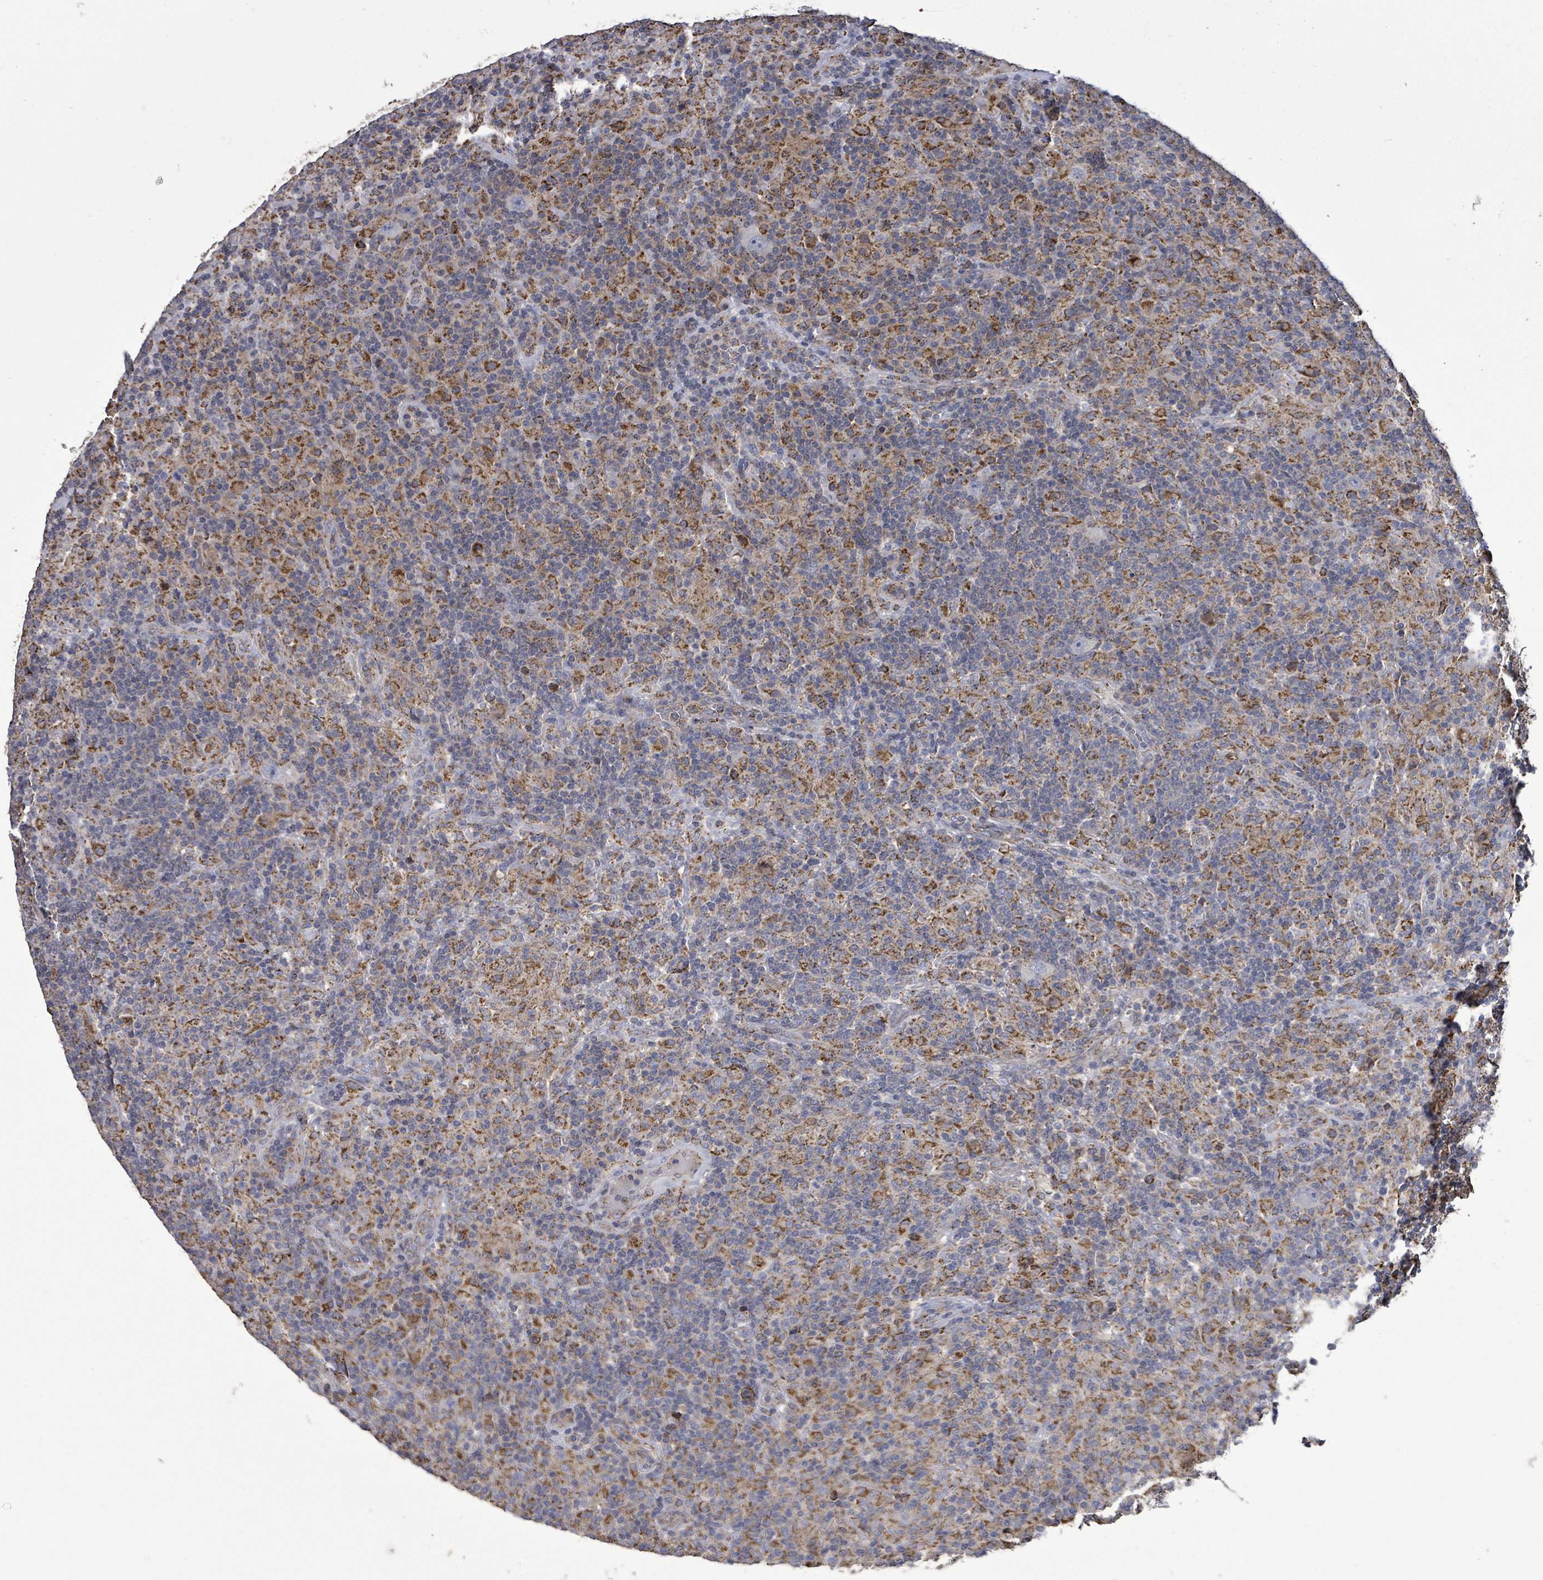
{"staining": {"intensity": "strong", "quantity": "25%-75%", "location": "cytoplasmic/membranous"}, "tissue": "lymphoma", "cell_type": "Tumor cells", "image_type": "cancer", "snomed": [{"axis": "morphology", "description": "Hodgkin's disease, NOS"}, {"axis": "topography", "description": "Lymph node"}], "caption": "A brown stain highlights strong cytoplasmic/membranous expression of a protein in Hodgkin's disease tumor cells.", "gene": "MTMR12", "patient": {"sex": "male", "age": 70}}